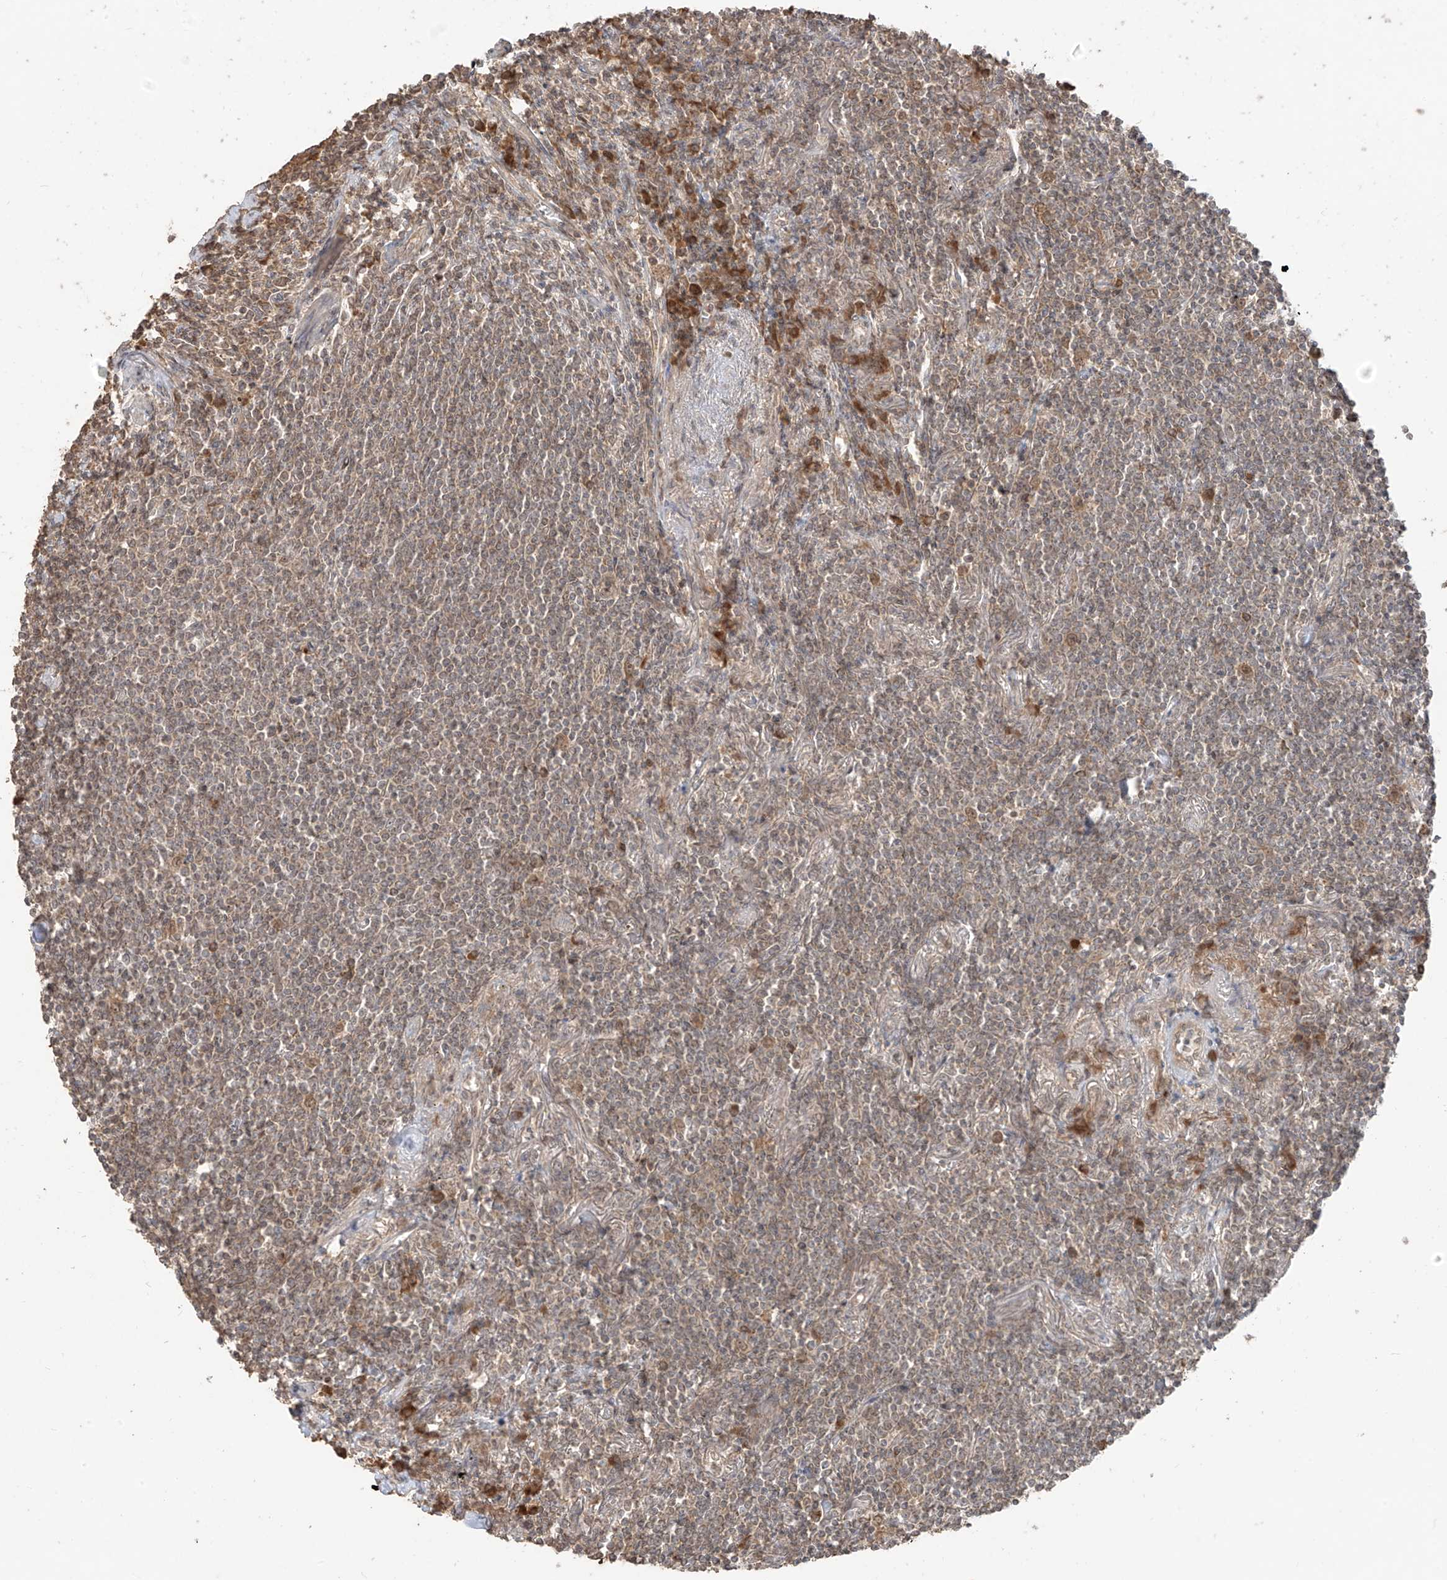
{"staining": {"intensity": "weak", "quantity": "<25%", "location": "cytoplasmic/membranous"}, "tissue": "lymphoma", "cell_type": "Tumor cells", "image_type": "cancer", "snomed": [{"axis": "morphology", "description": "Malignant lymphoma, non-Hodgkin's type, Low grade"}, {"axis": "topography", "description": "Lung"}], "caption": "Lymphoma stained for a protein using immunohistochemistry shows no positivity tumor cells.", "gene": "COLGALT2", "patient": {"sex": "female", "age": 71}}